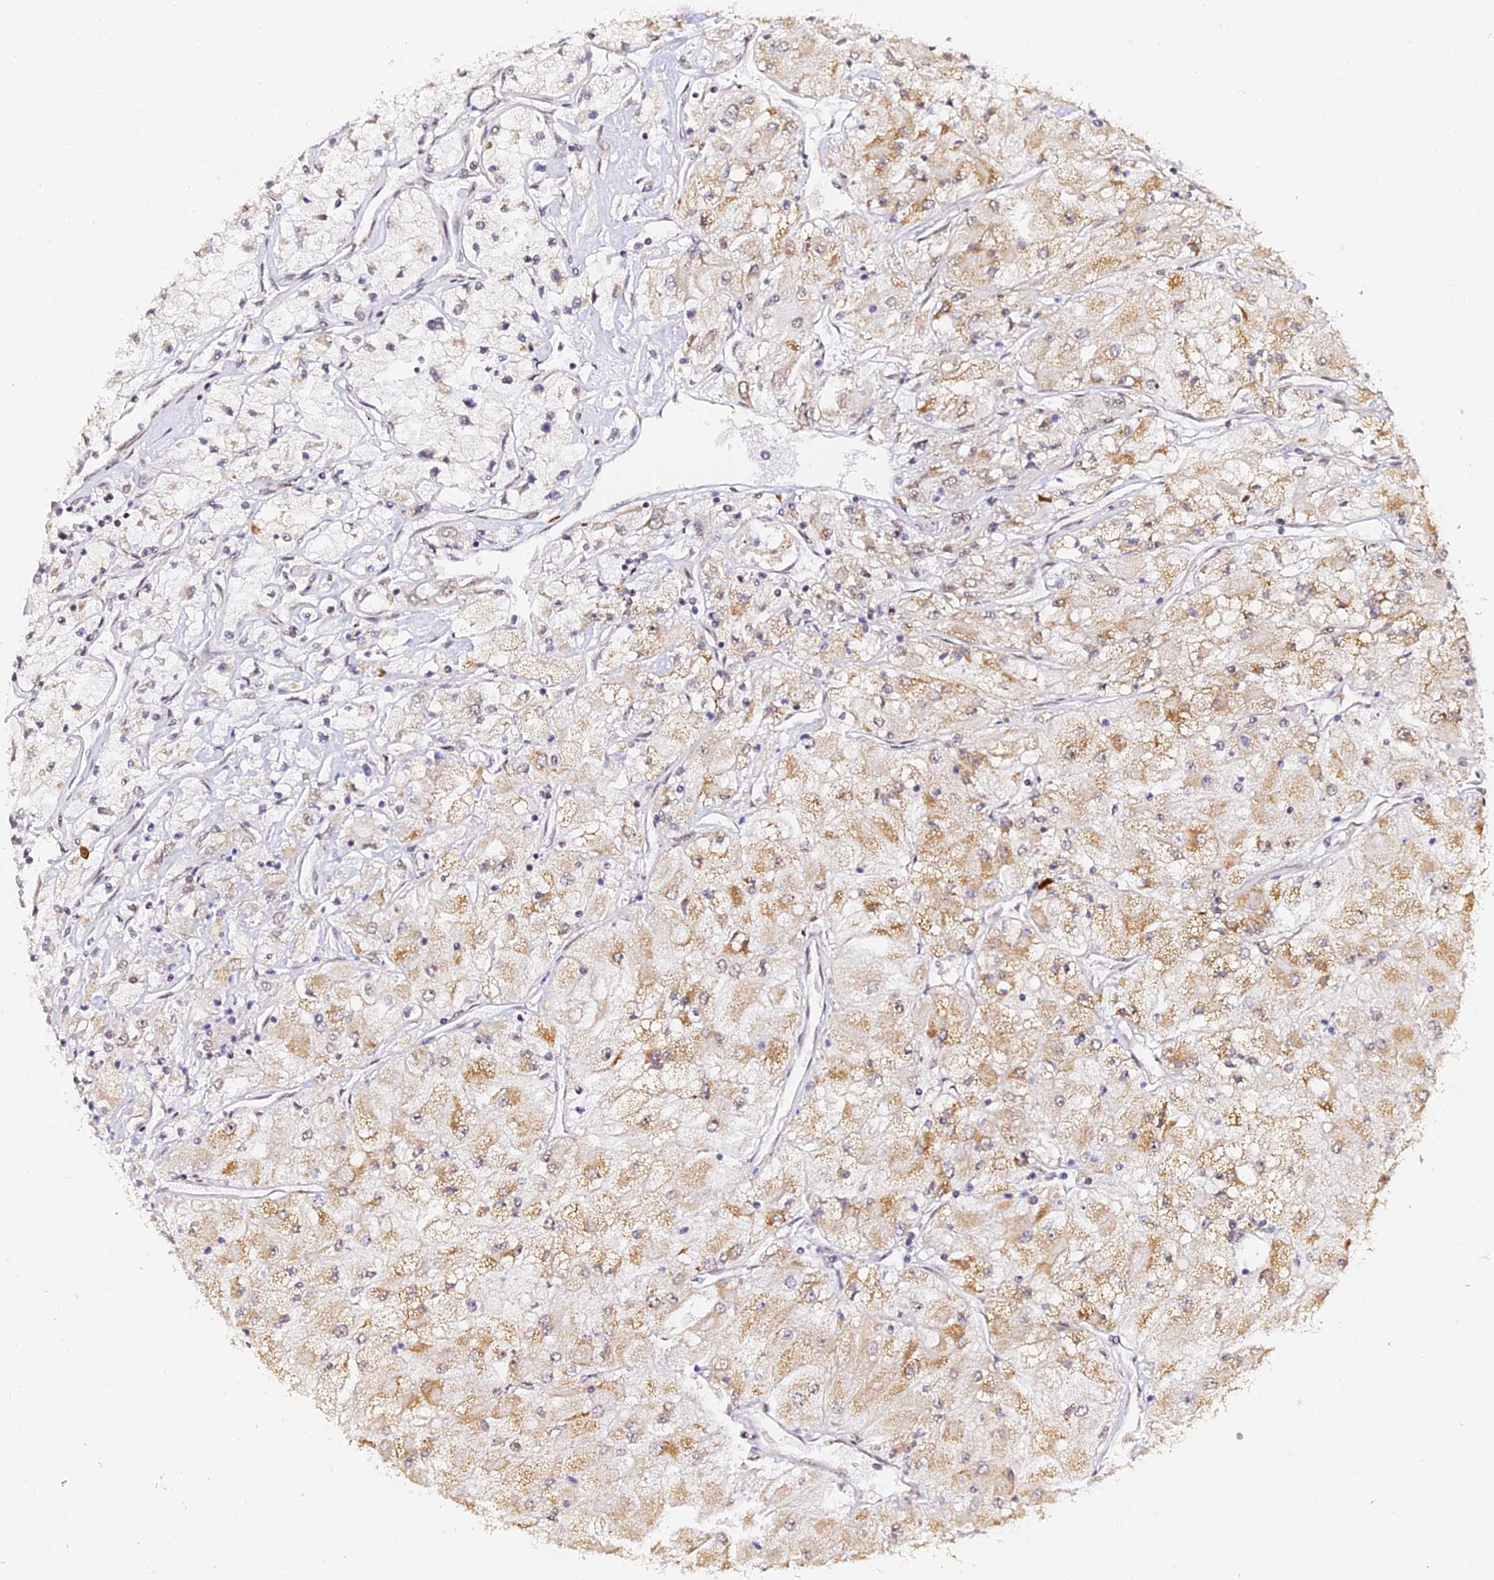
{"staining": {"intensity": "moderate", "quantity": "25%-75%", "location": "cytoplasmic/membranous,nuclear"}, "tissue": "renal cancer", "cell_type": "Tumor cells", "image_type": "cancer", "snomed": [{"axis": "morphology", "description": "Adenocarcinoma, NOS"}, {"axis": "topography", "description": "Kidney"}], "caption": "Moderate cytoplasmic/membranous and nuclear staining is seen in about 25%-75% of tumor cells in renal cancer.", "gene": "MCRS1", "patient": {"sex": "male", "age": 80}}